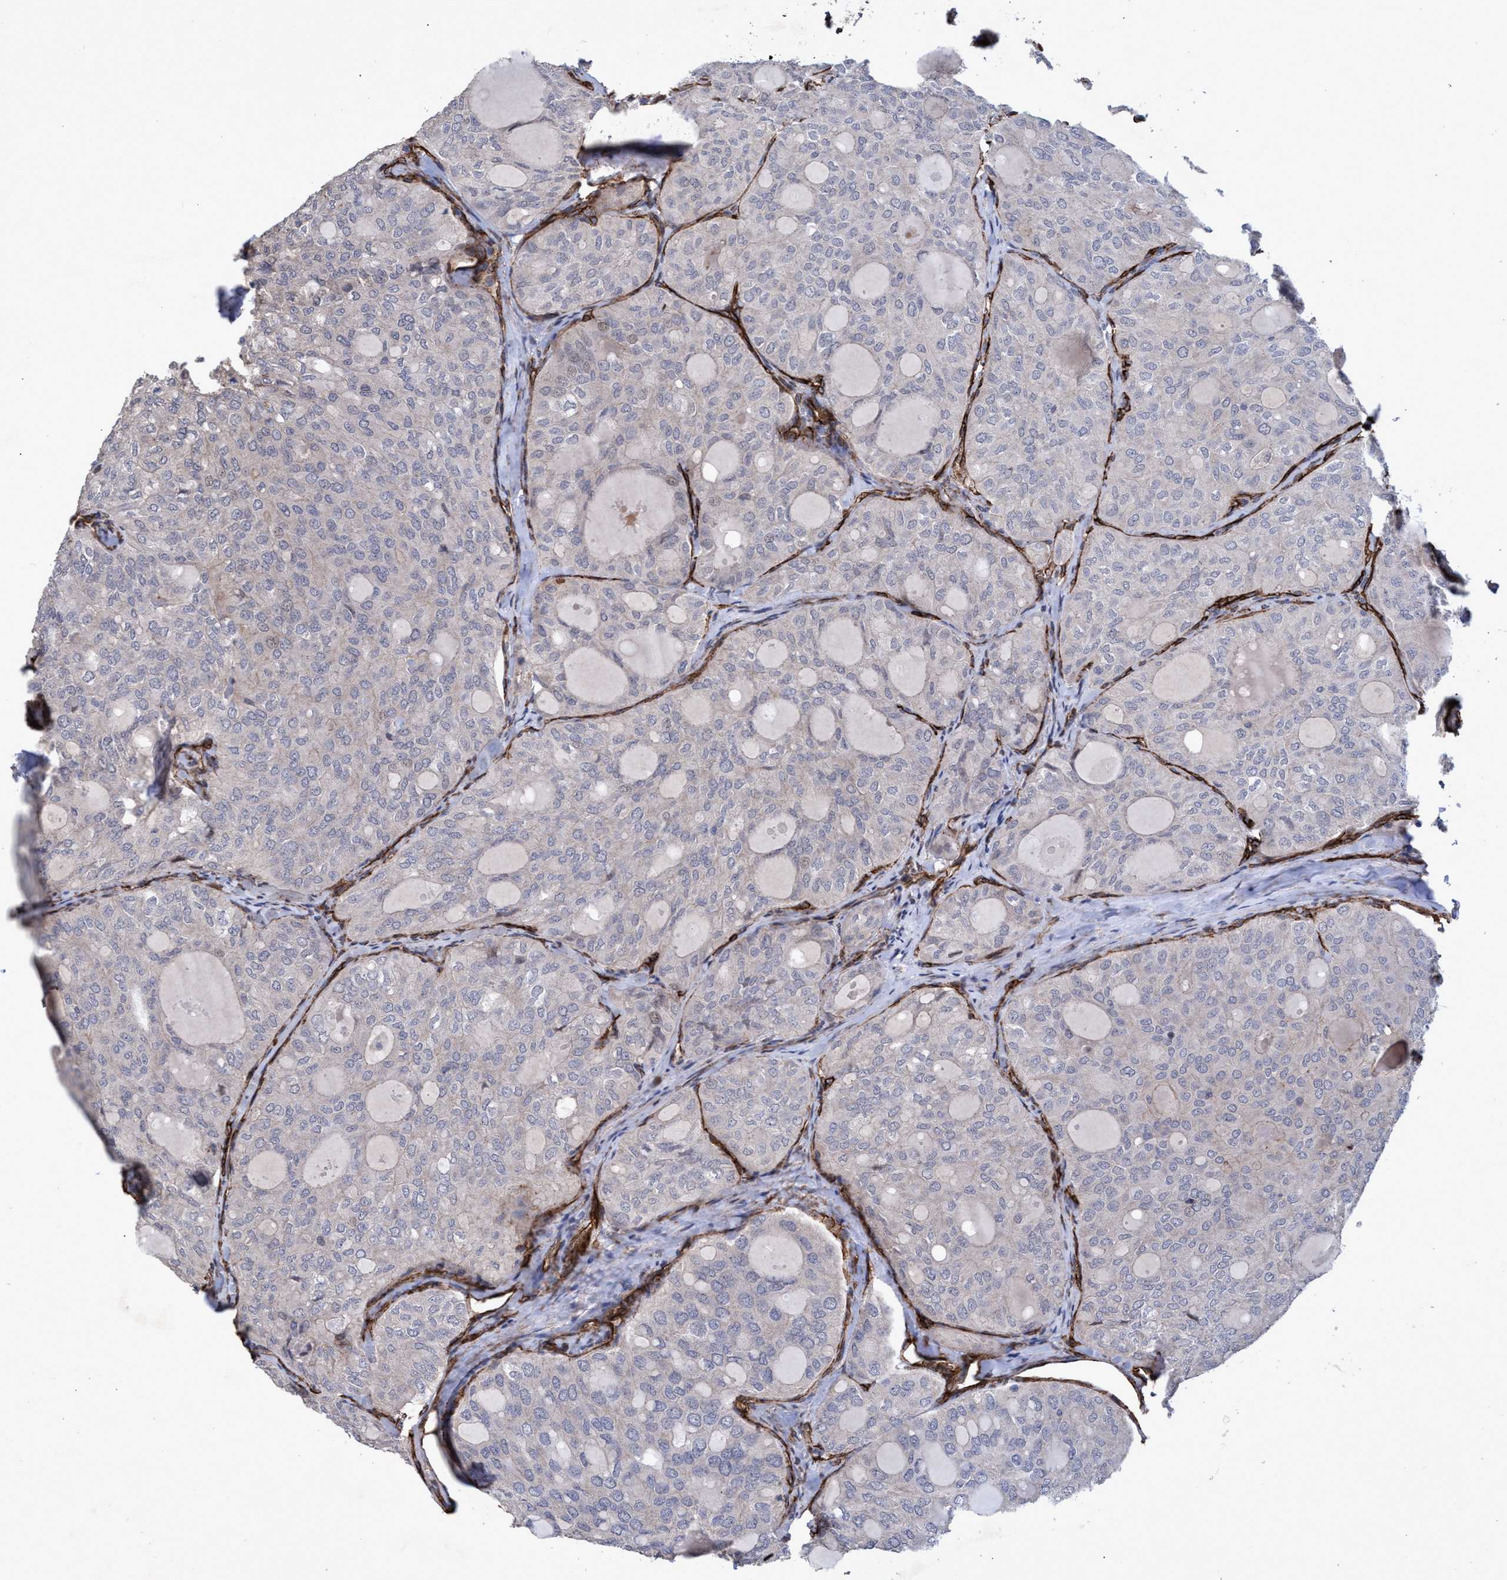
{"staining": {"intensity": "negative", "quantity": "none", "location": "none"}, "tissue": "thyroid cancer", "cell_type": "Tumor cells", "image_type": "cancer", "snomed": [{"axis": "morphology", "description": "Follicular adenoma carcinoma, NOS"}, {"axis": "topography", "description": "Thyroid gland"}], "caption": "IHC micrograph of neoplastic tissue: human thyroid cancer stained with DAB reveals no significant protein staining in tumor cells.", "gene": "ZNF750", "patient": {"sex": "male", "age": 75}}